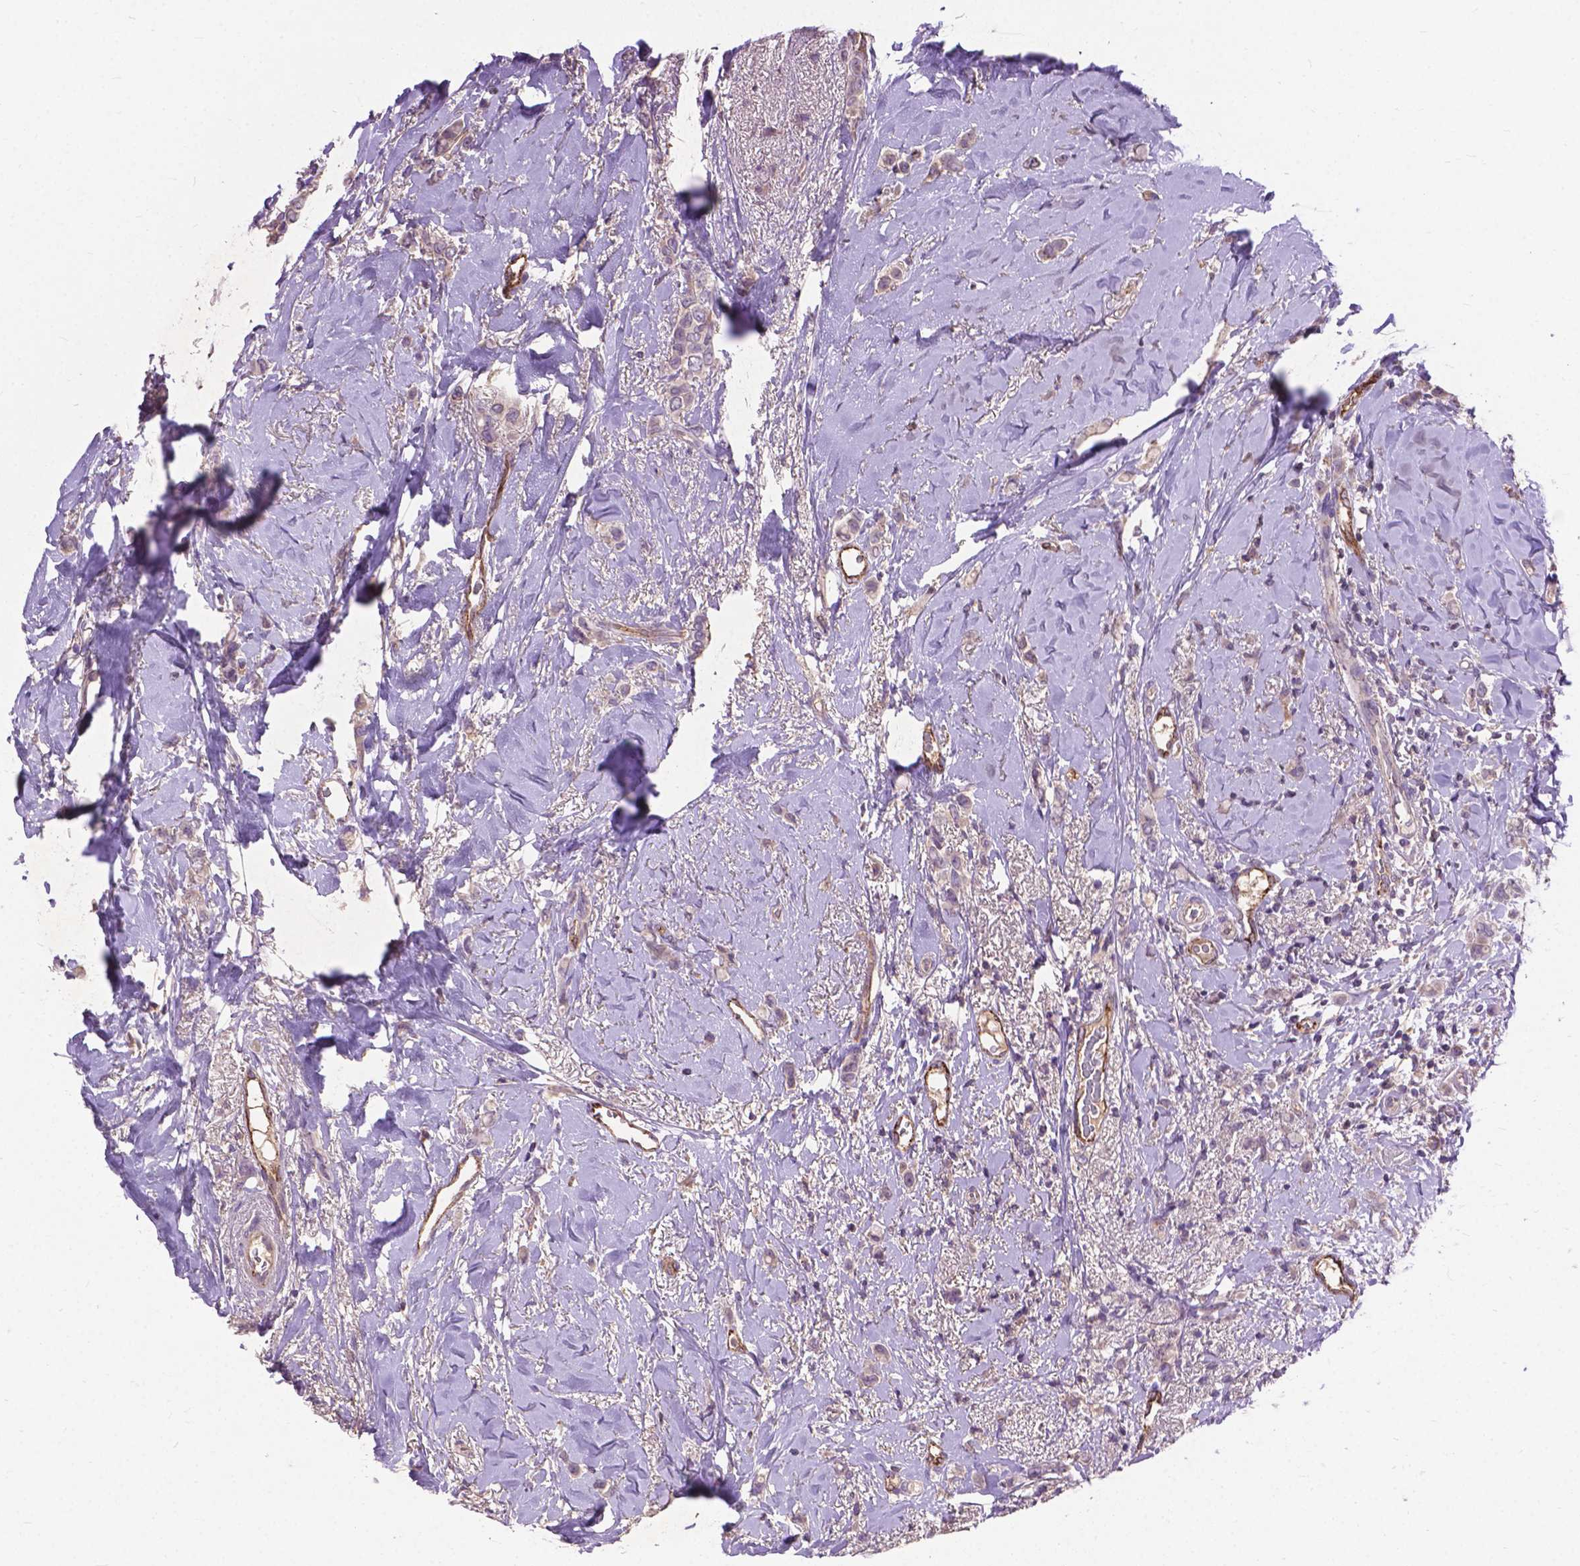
{"staining": {"intensity": "negative", "quantity": "none", "location": "none"}, "tissue": "breast cancer", "cell_type": "Tumor cells", "image_type": "cancer", "snomed": [{"axis": "morphology", "description": "Lobular carcinoma"}, {"axis": "topography", "description": "Breast"}], "caption": "There is no significant positivity in tumor cells of breast cancer.", "gene": "ZNF337", "patient": {"sex": "female", "age": 66}}